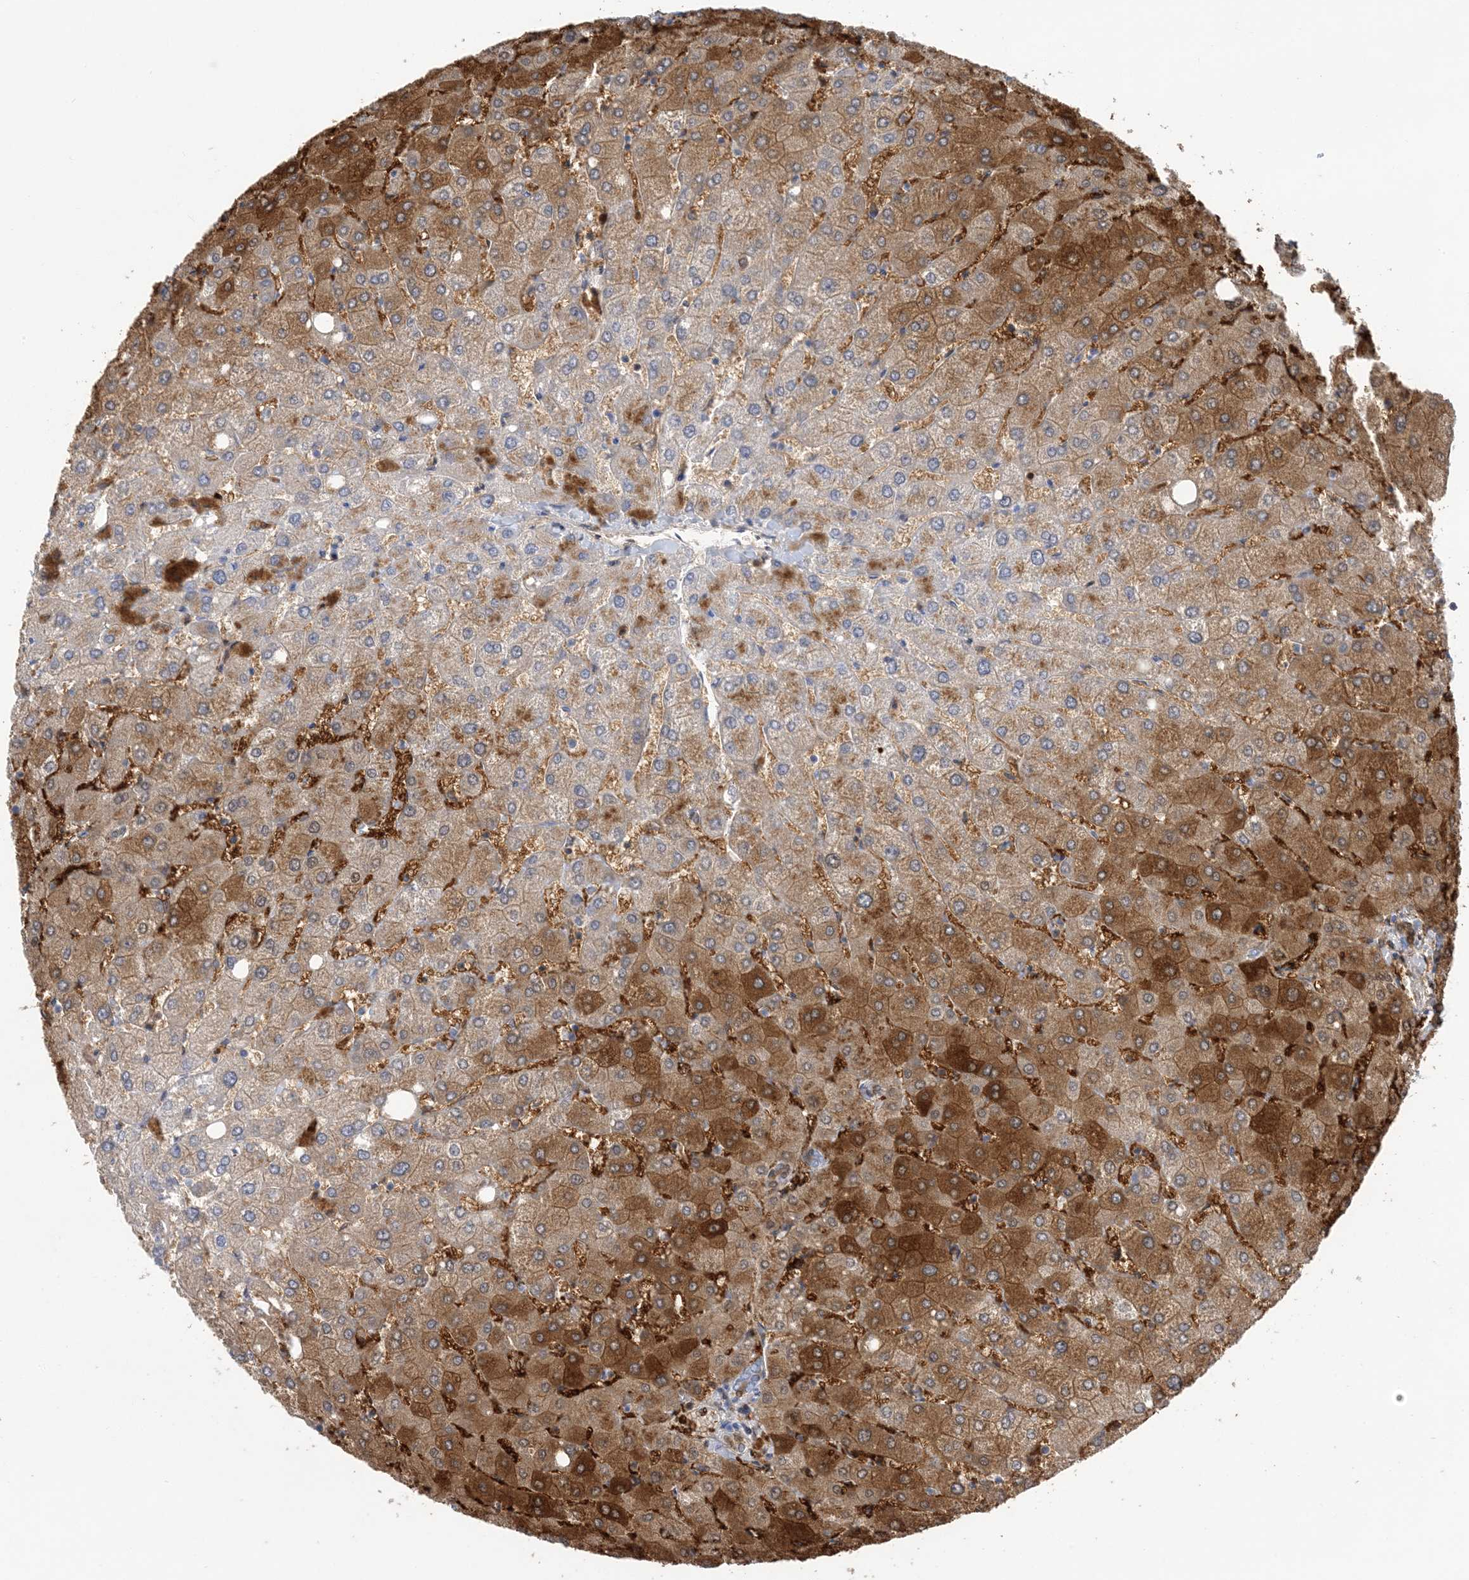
{"staining": {"intensity": "weak", "quantity": "<25%", "location": "cytoplasmic/membranous"}, "tissue": "liver", "cell_type": "Cholangiocytes", "image_type": "normal", "snomed": [{"axis": "morphology", "description": "Normal tissue, NOS"}, {"axis": "topography", "description": "Liver"}], "caption": "The histopathology image shows no significant expression in cholangiocytes of liver. The staining was performed using DAB (3,3'-diaminobenzidine) to visualize the protein expression in brown, while the nuclei were stained in blue with hematoxylin (Magnification: 20x).", "gene": "SH3YL1", "patient": {"sex": "female", "age": 54}}